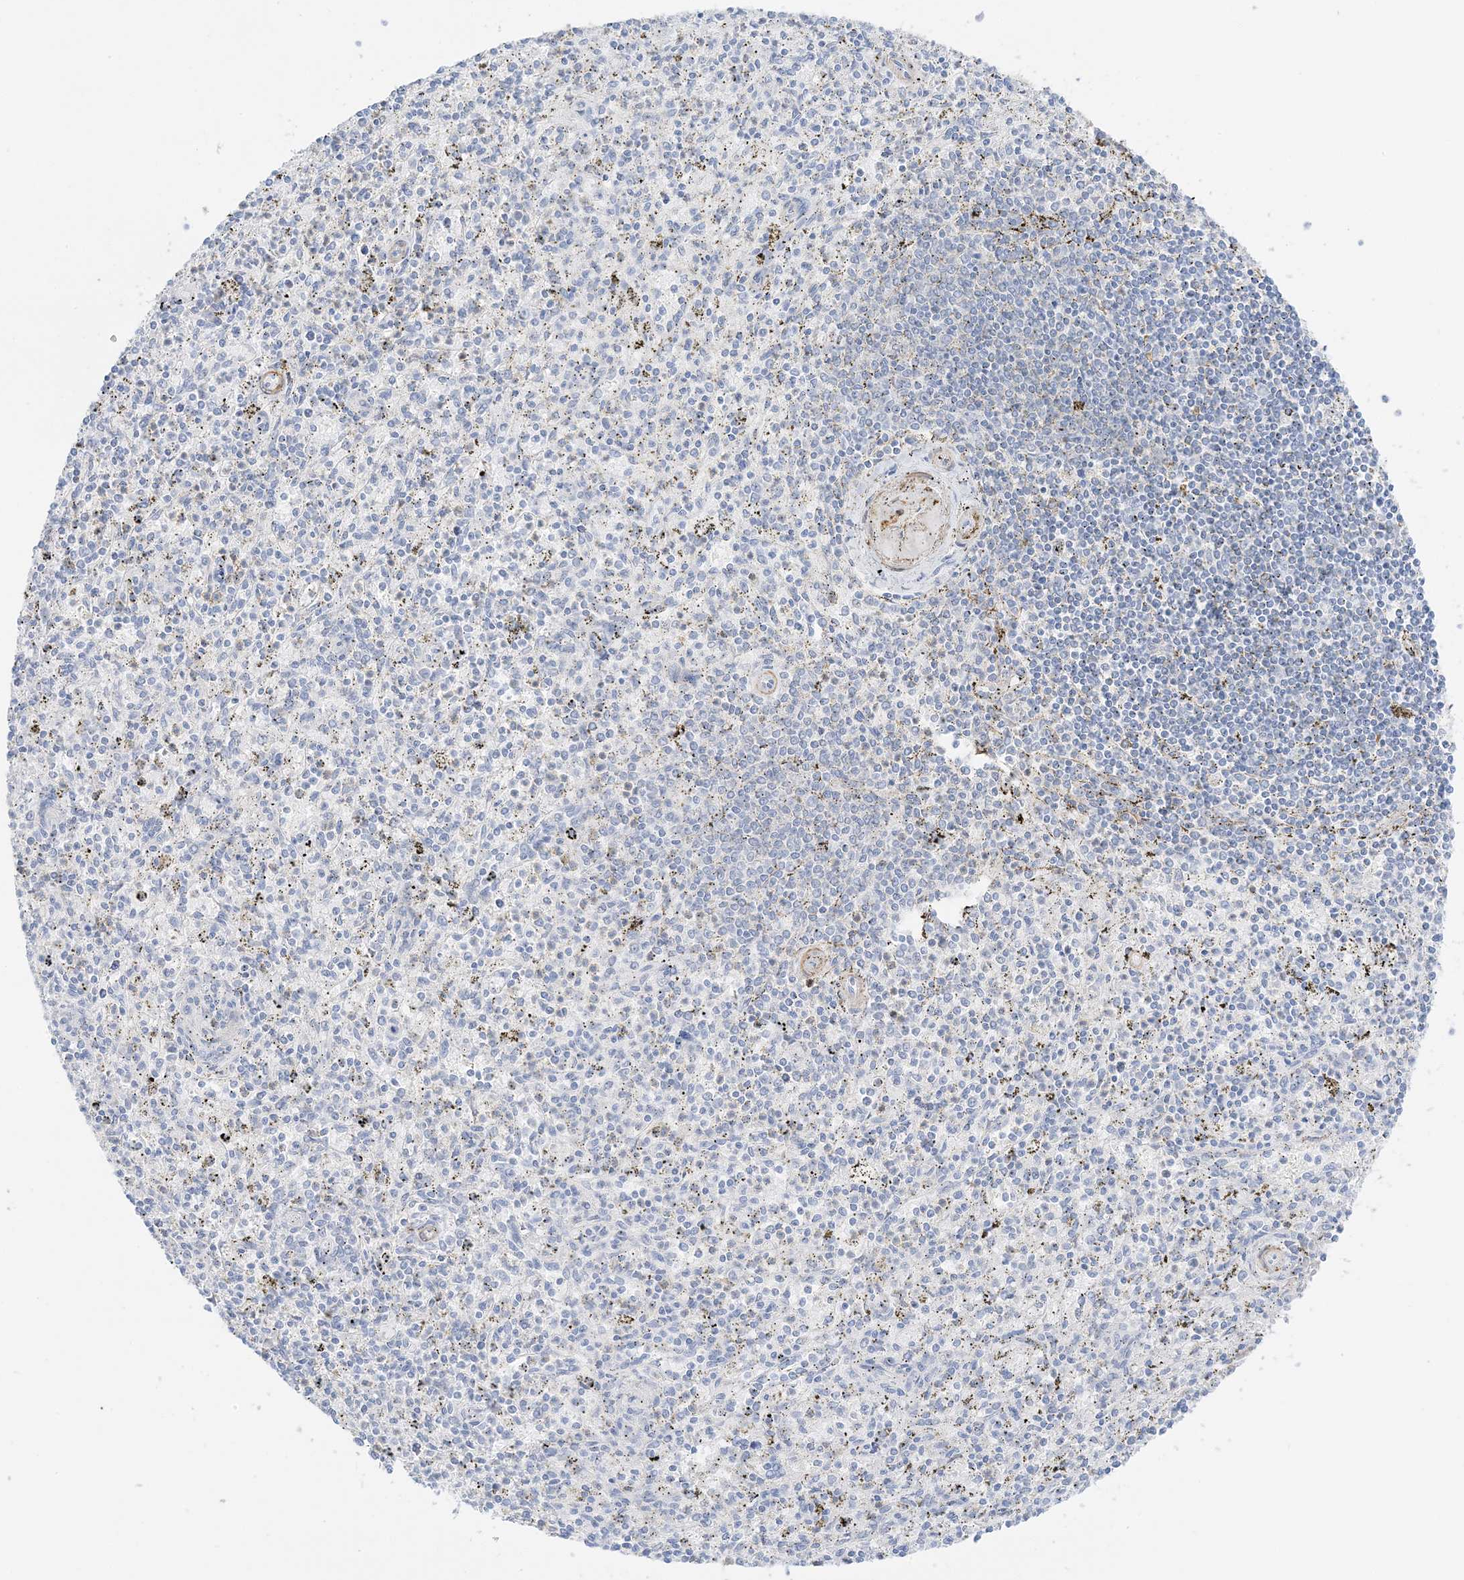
{"staining": {"intensity": "negative", "quantity": "none", "location": "none"}, "tissue": "spleen", "cell_type": "Cells in red pulp", "image_type": "normal", "snomed": [{"axis": "morphology", "description": "Normal tissue, NOS"}, {"axis": "topography", "description": "Spleen"}], "caption": "An immunohistochemistry histopathology image of benign spleen is shown. There is no staining in cells in red pulp of spleen. (Immunohistochemistry, brightfield microscopy, high magnification).", "gene": "SLC22A13", "patient": {"sex": "male", "age": 72}}